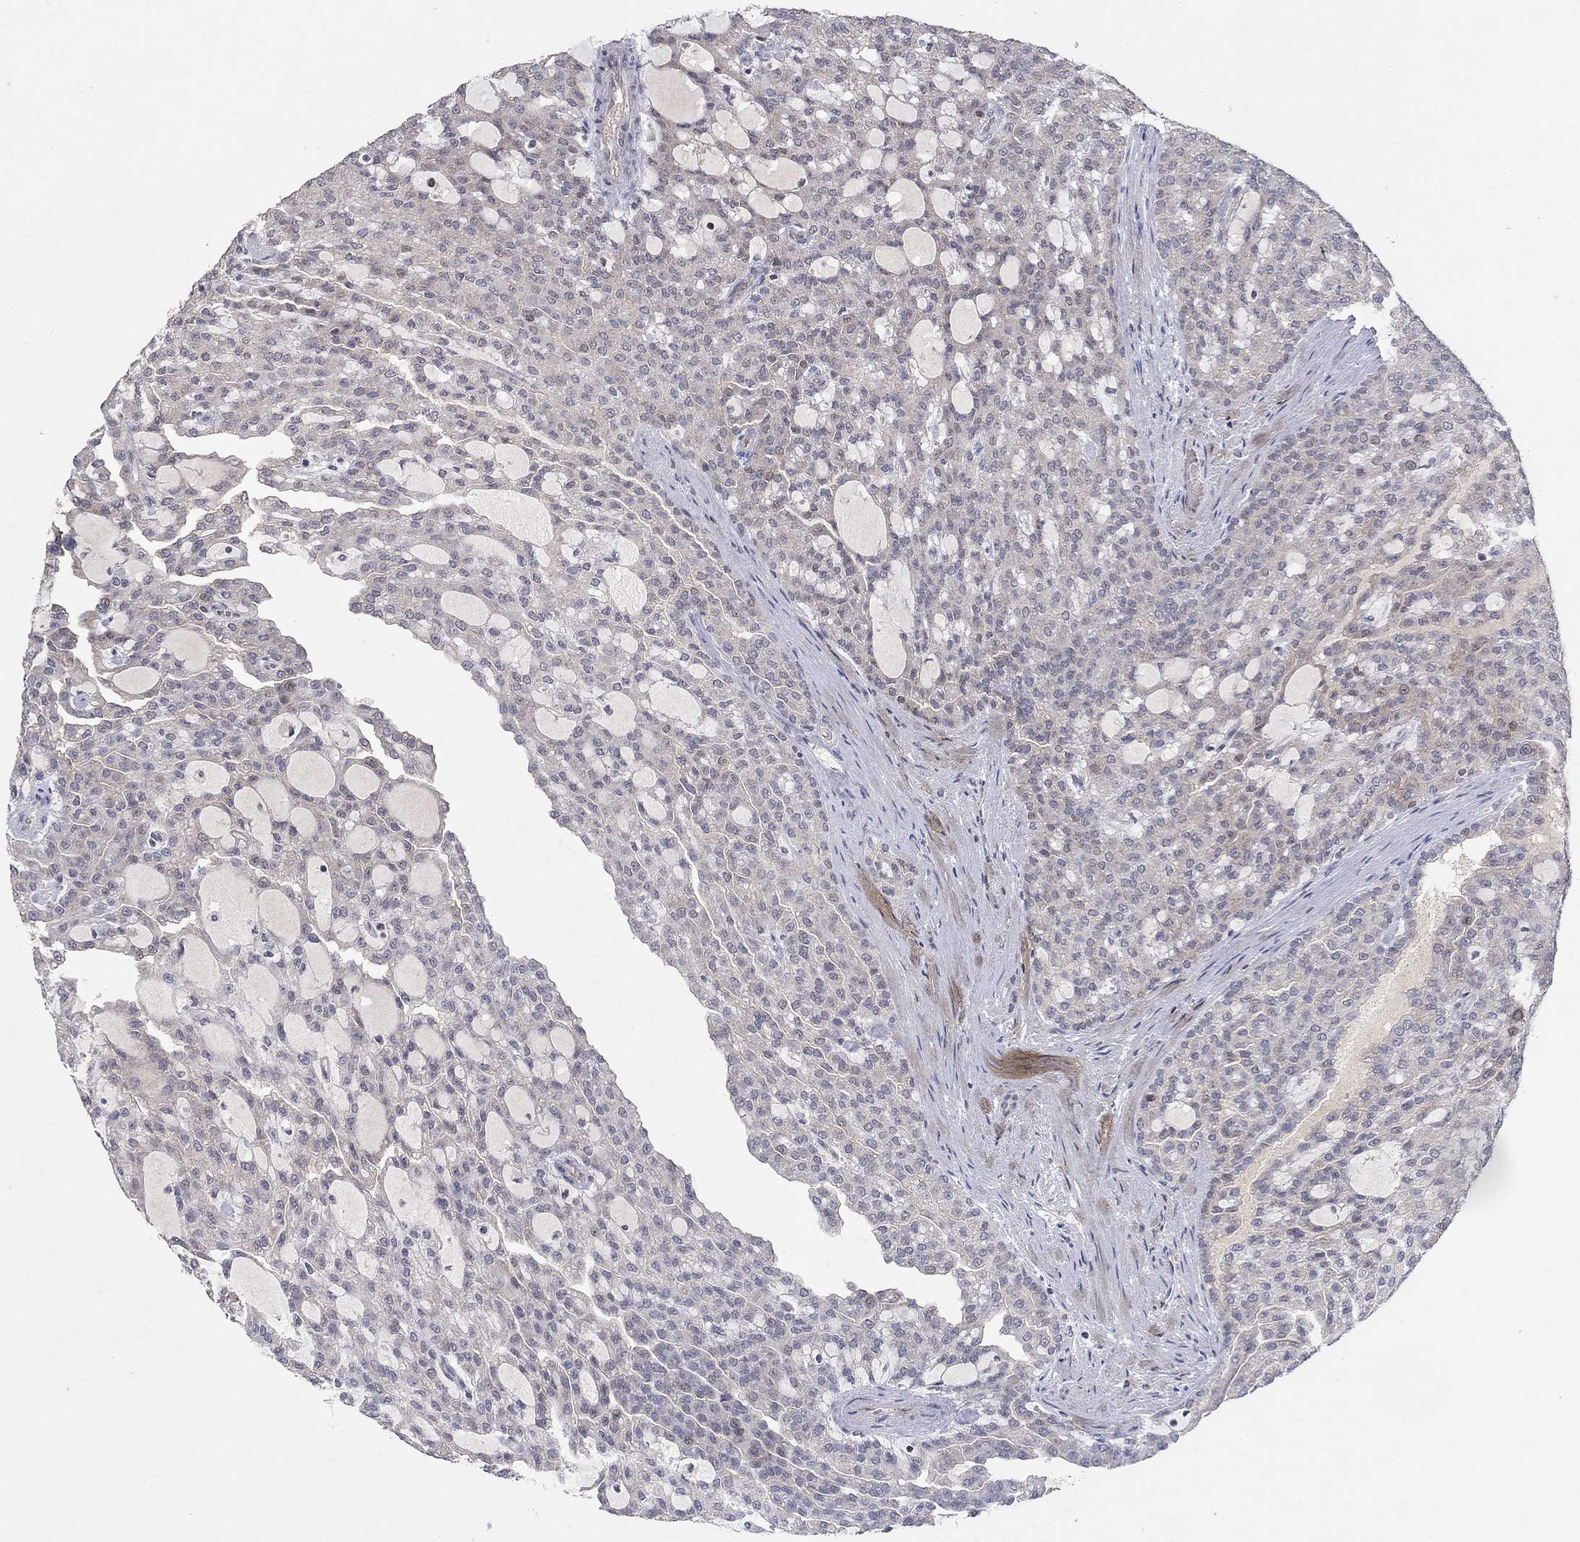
{"staining": {"intensity": "negative", "quantity": "none", "location": "none"}, "tissue": "renal cancer", "cell_type": "Tumor cells", "image_type": "cancer", "snomed": [{"axis": "morphology", "description": "Adenocarcinoma, NOS"}, {"axis": "topography", "description": "Kidney"}], "caption": "IHC micrograph of renal adenocarcinoma stained for a protein (brown), which demonstrates no positivity in tumor cells. Nuclei are stained in blue.", "gene": "IL4", "patient": {"sex": "male", "age": 63}}